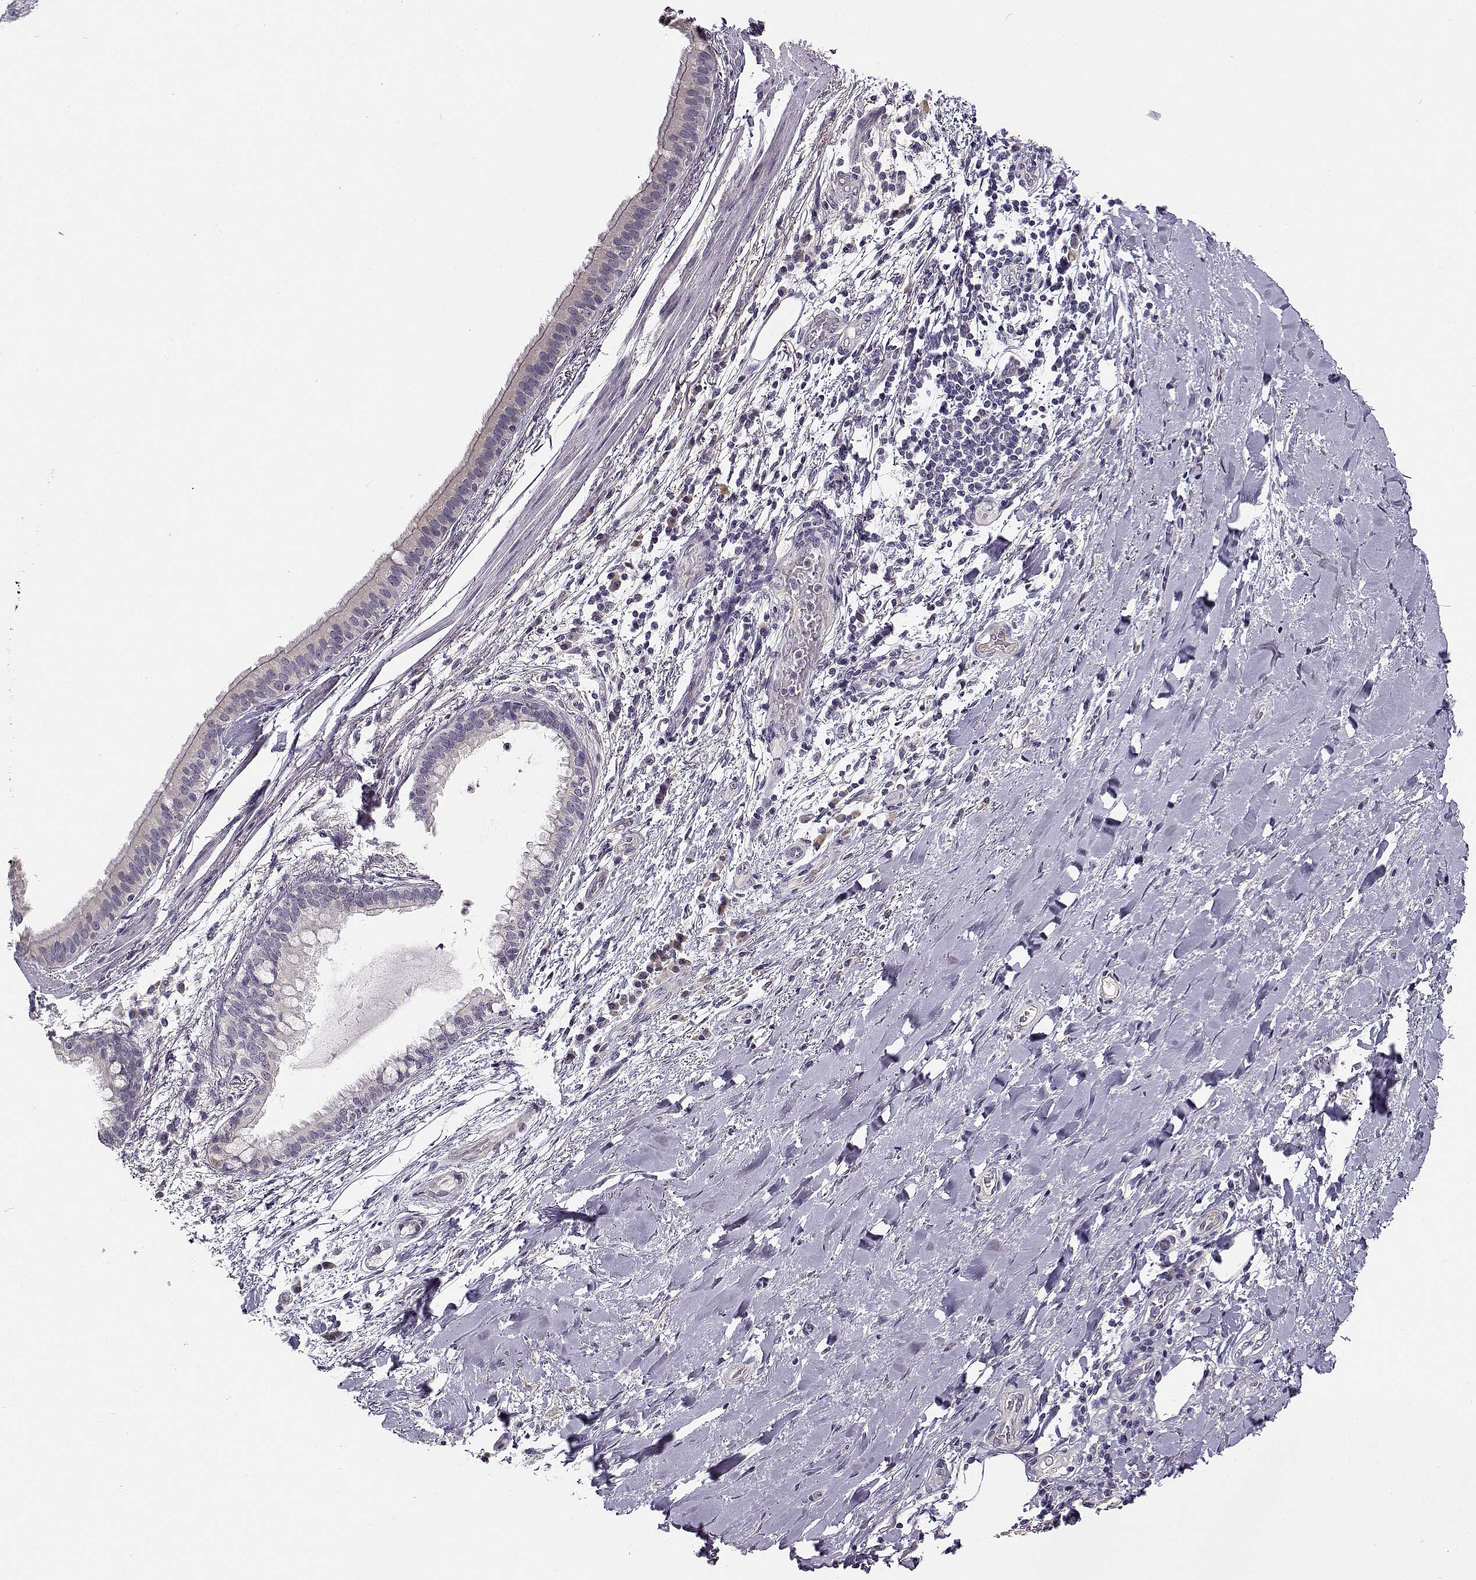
{"staining": {"intensity": "negative", "quantity": "none", "location": "none"}, "tissue": "bronchus", "cell_type": "Respiratory epithelial cells", "image_type": "normal", "snomed": [{"axis": "morphology", "description": "Normal tissue, NOS"}, {"axis": "morphology", "description": "Squamous cell carcinoma, NOS"}, {"axis": "topography", "description": "Bronchus"}, {"axis": "topography", "description": "Lung"}], "caption": "IHC histopathology image of unremarkable bronchus: human bronchus stained with DAB (3,3'-diaminobenzidine) displays no significant protein expression in respiratory epithelial cells. Nuclei are stained in blue.", "gene": "TMEM145", "patient": {"sex": "male", "age": 69}}